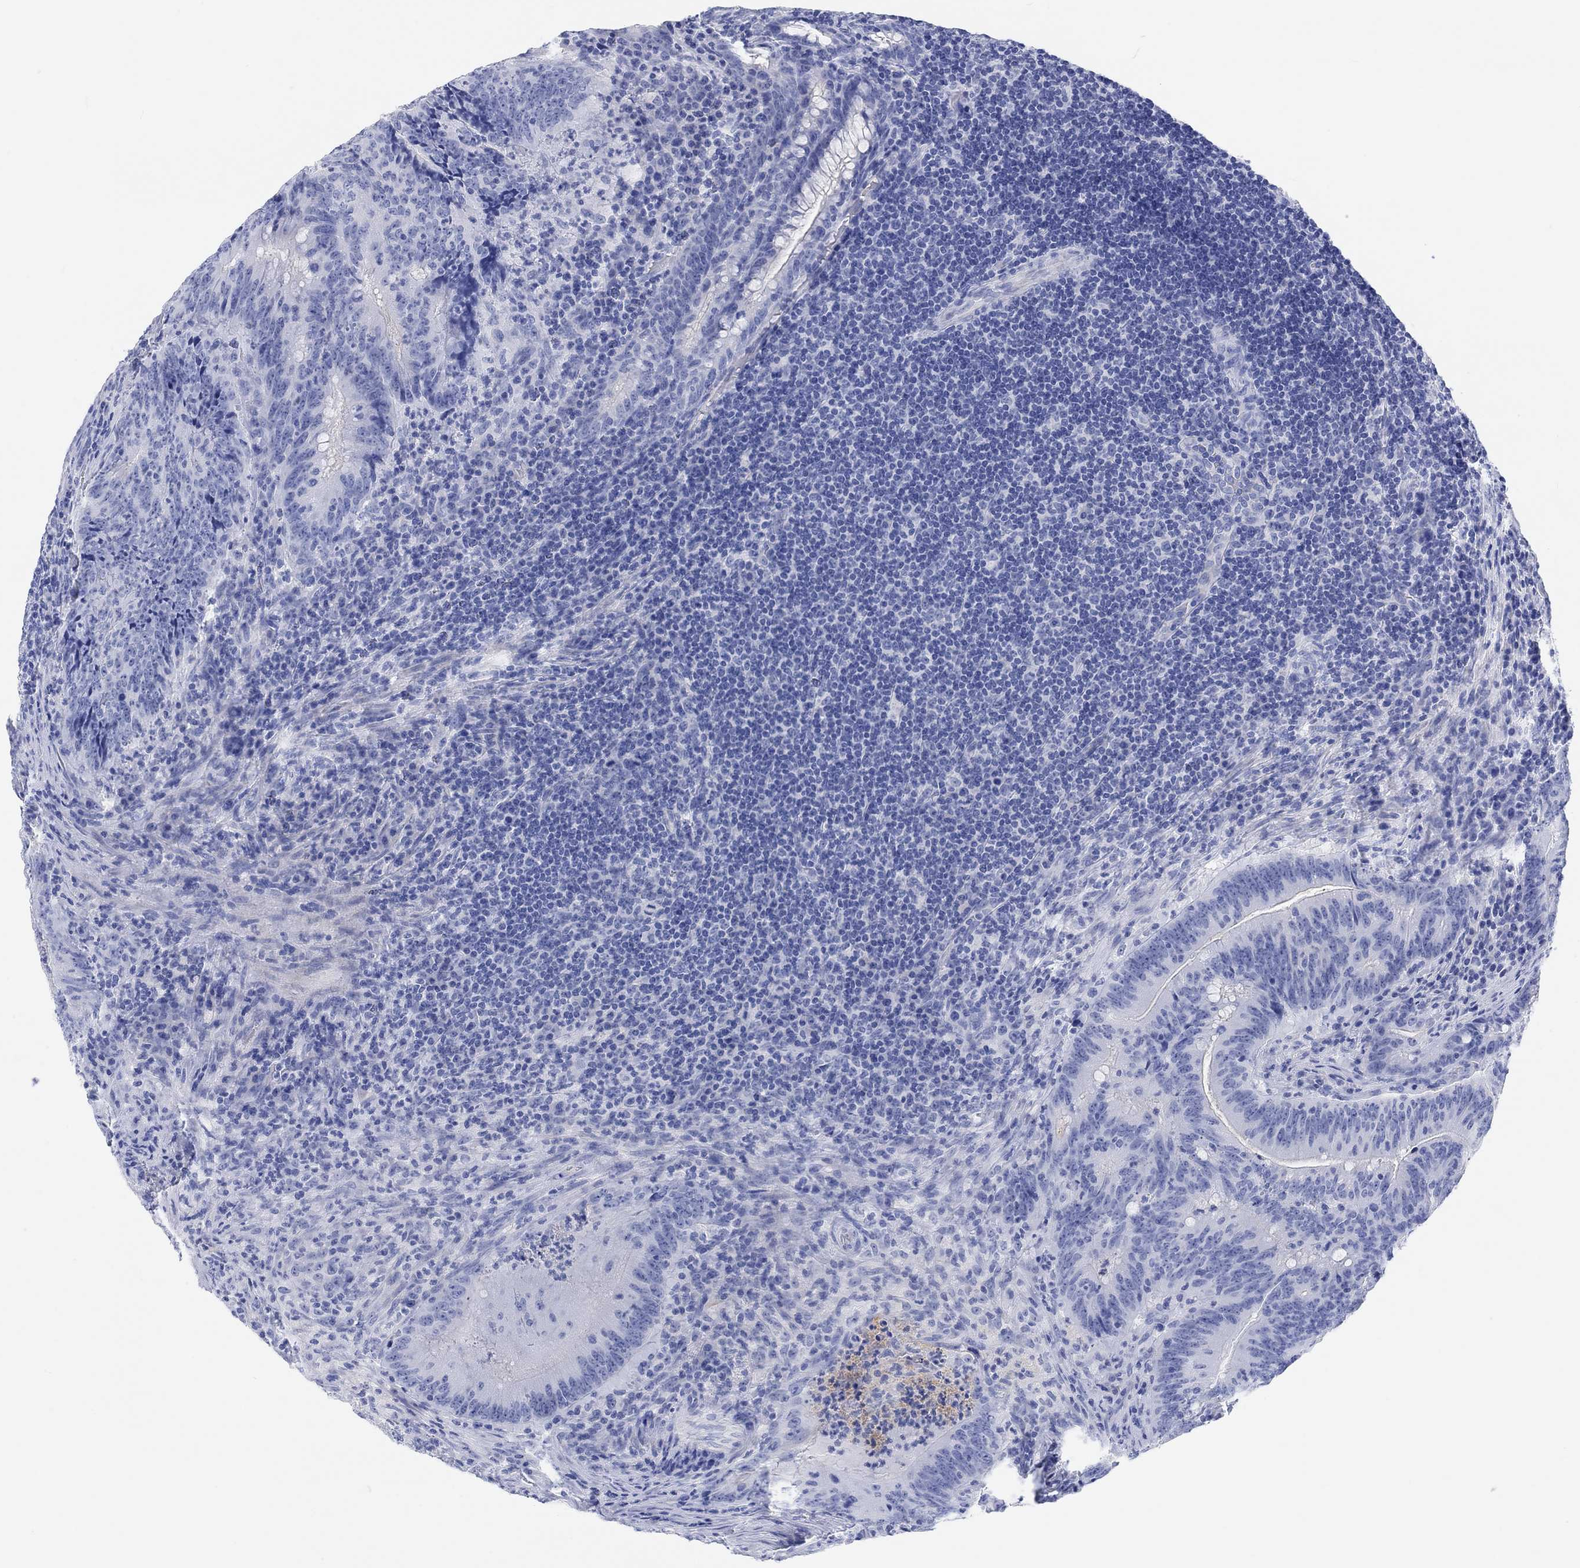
{"staining": {"intensity": "negative", "quantity": "none", "location": "none"}, "tissue": "colorectal cancer", "cell_type": "Tumor cells", "image_type": "cancer", "snomed": [{"axis": "morphology", "description": "Adenocarcinoma, NOS"}, {"axis": "topography", "description": "Colon"}], "caption": "DAB (3,3'-diaminobenzidine) immunohistochemical staining of adenocarcinoma (colorectal) exhibits no significant staining in tumor cells.", "gene": "XIRP2", "patient": {"sex": "female", "age": 87}}